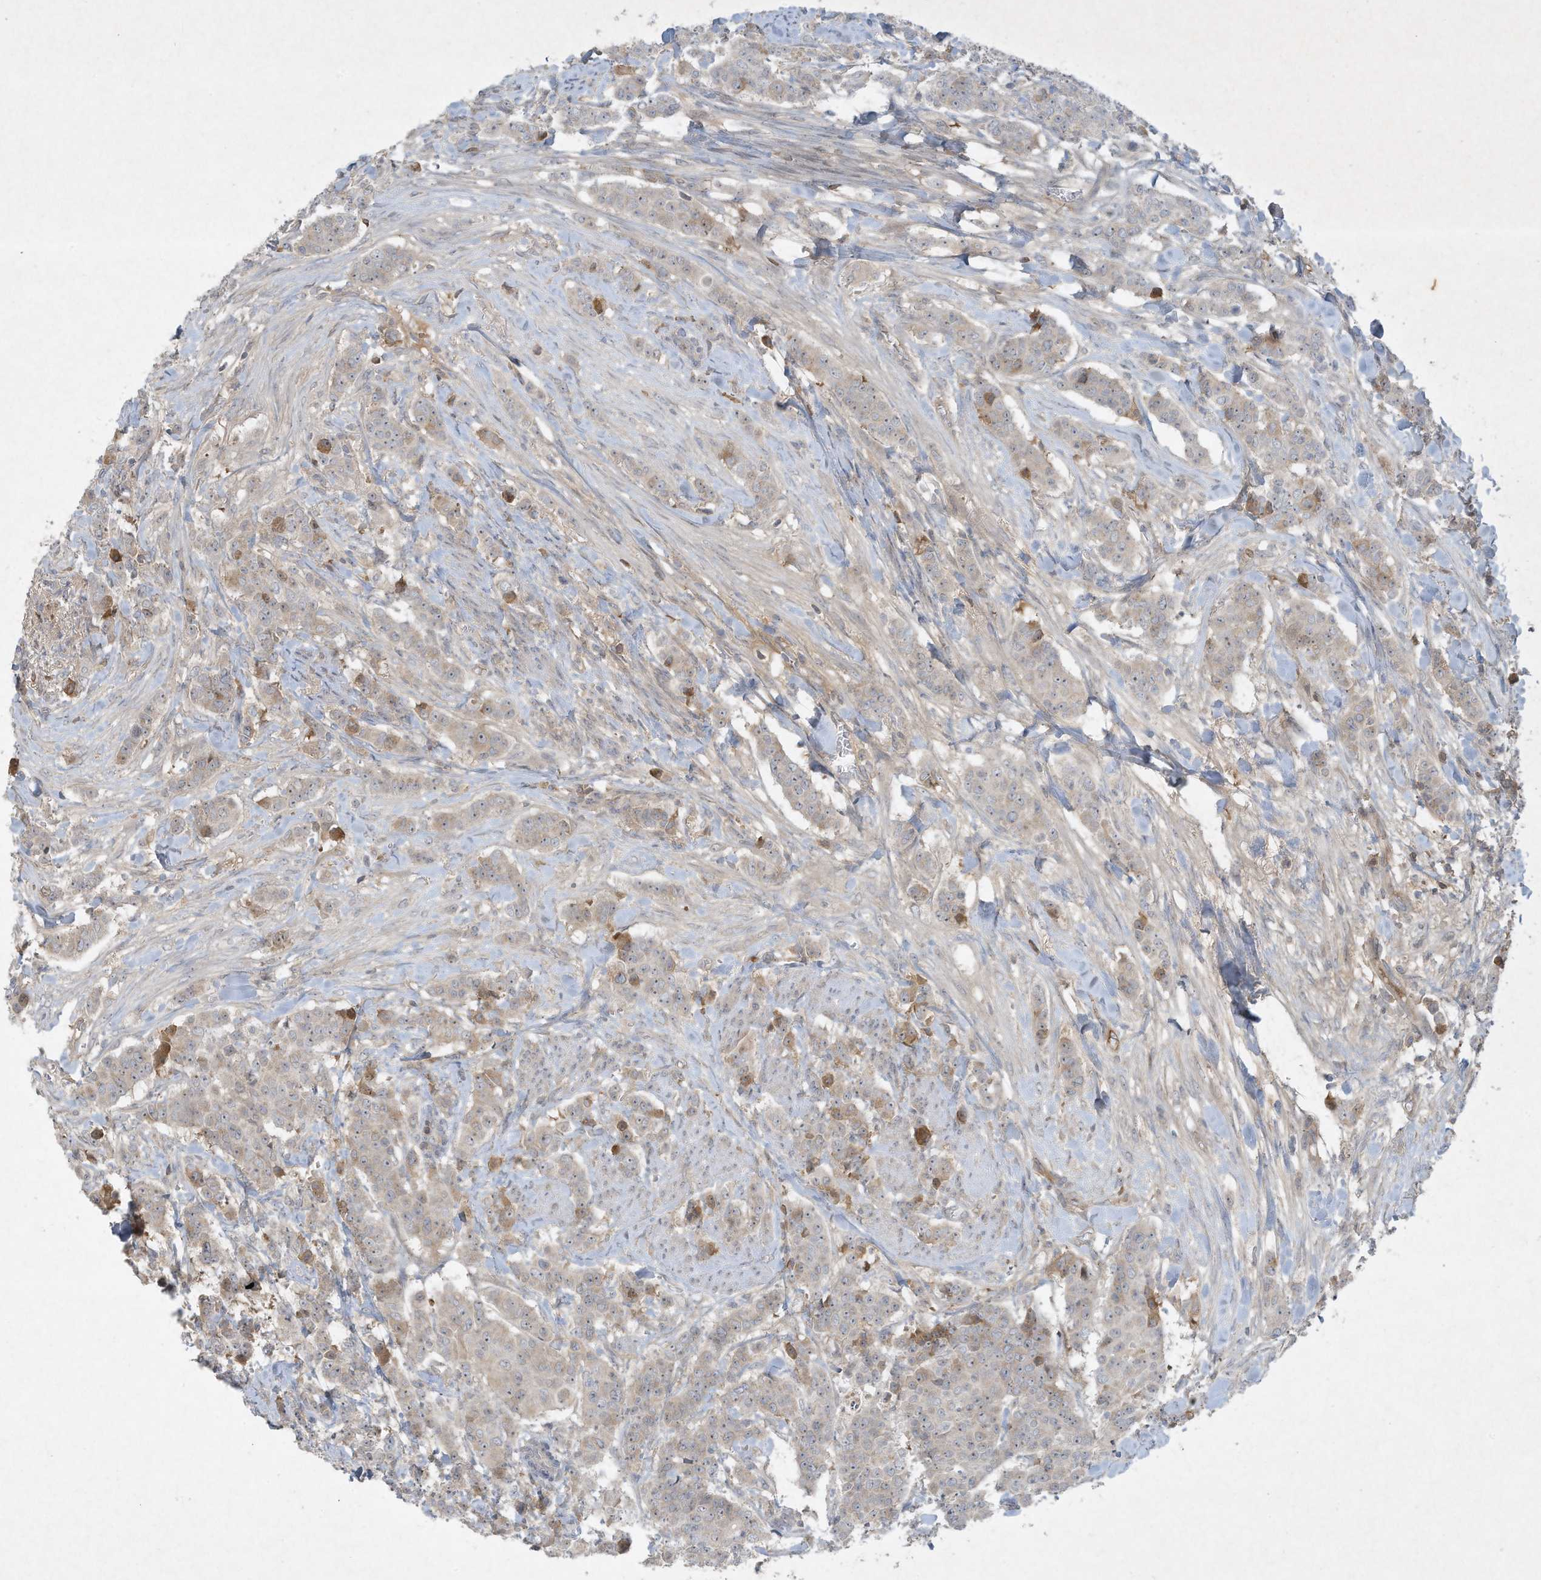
{"staining": {"intensity": "weak", "quantity": ">75%", "location": "cytoplasmic/membranous"}, "tissue": "breast cancer", "cell_type": "Tumor cells", "image_type": "cancer", "snomed": [{"axis": "morphology", "description": "Duct carcinoma"}, {"axis": "topography", "description": "Breast"}], "caption": "Breast cancer was stained to show a protein in brown. There is low levels of weak cytoplasmic/membranous staining in approximately >75% of tumor cells. The staining was performed using DAB (3,3'-diaminobenzidine) to visualize the protein expression in brown, while the nuclei were stained in blue with hematoxylin (Magnification: 20x).", "gene": "FETUB", "patient": {"sex": "female", "age": 40}}